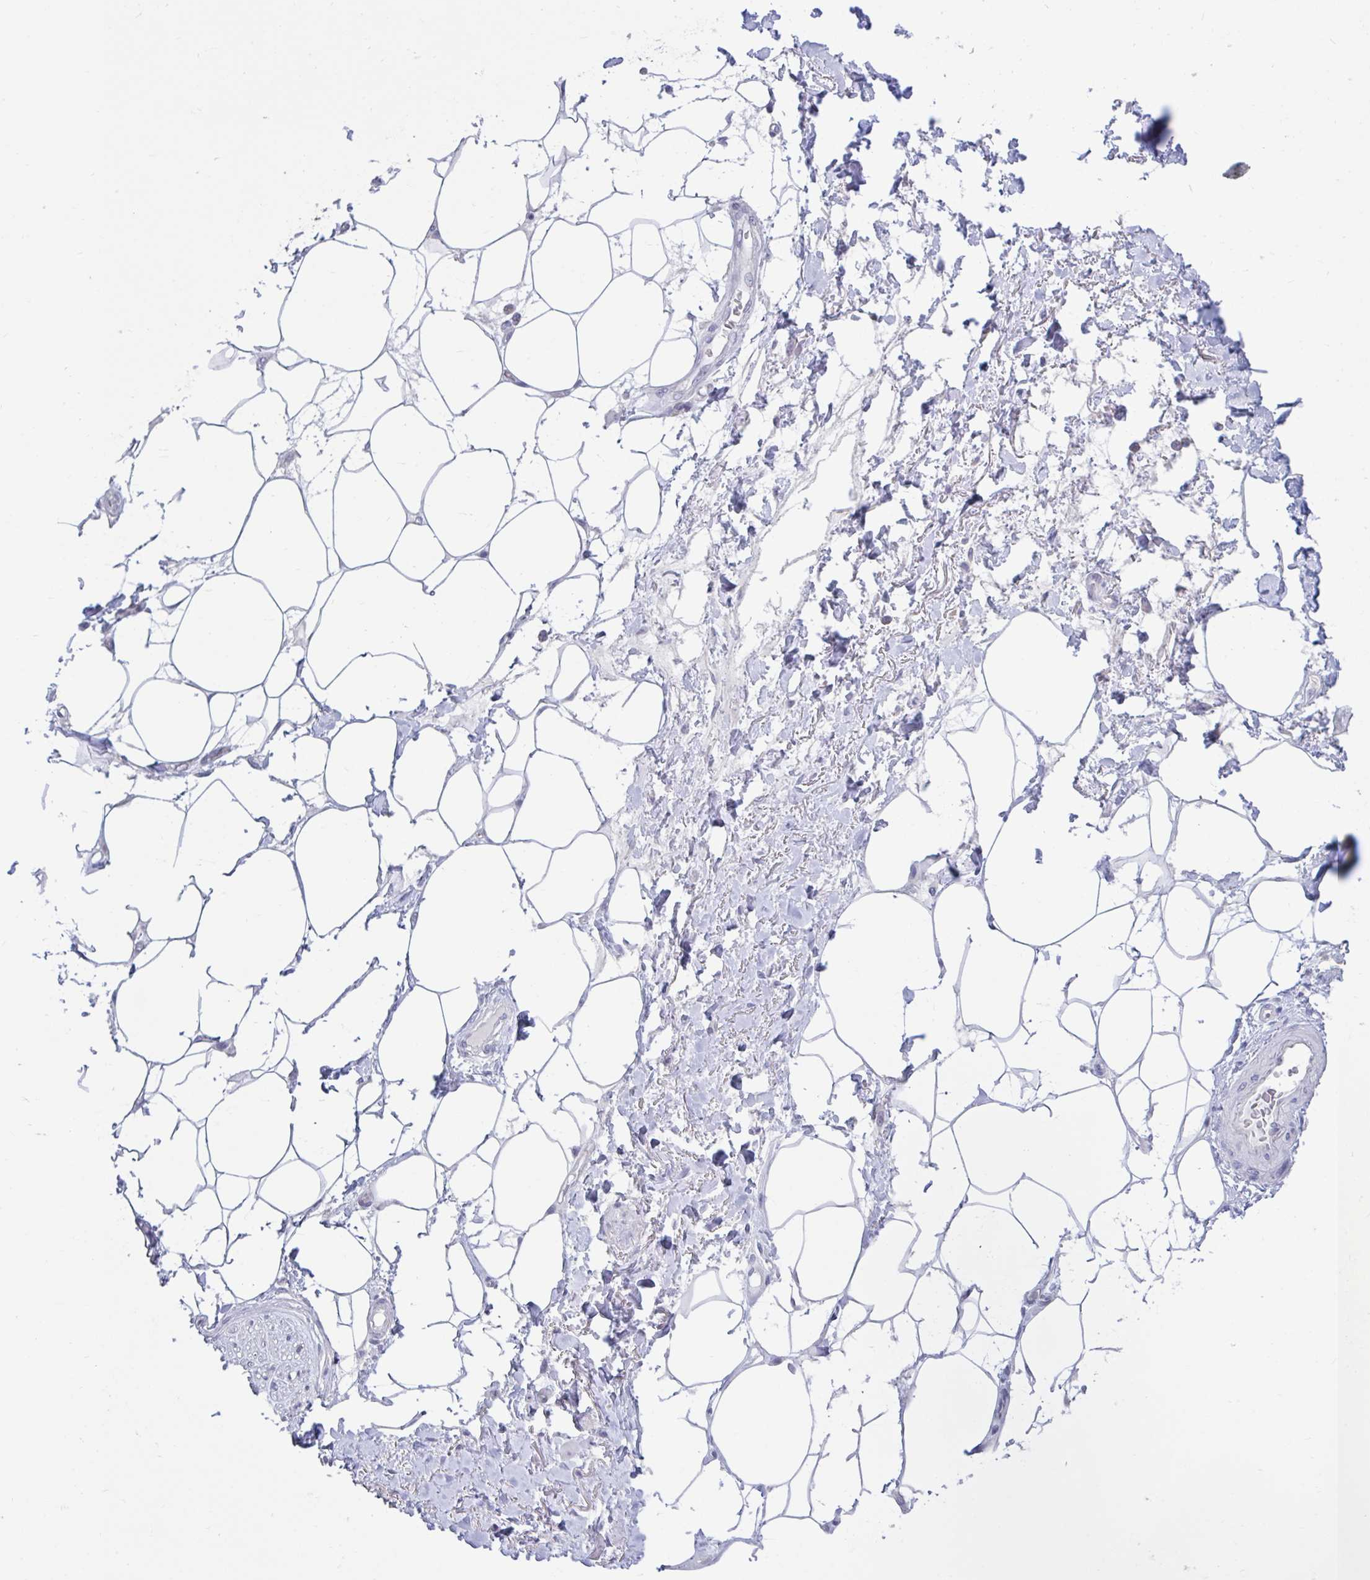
{"staining": {"intensity": "negative", "quantity": "none", "location": "none"}, "tissue": "adipose tissue", "cell_type": "Adipocytes", "image_type": "normal", "snomed": [{"axis": "morphology", "description": "Normal tissue, NOS"}, {"axis": "topography", "description": "Vagina"}, {"axis": "topography", "description": "Peripheral nerve tissue"}], "caption": "An IHC photomicrograph of unremarkable adipose tissue is shown. There is no staining in adipocytes of adipose tissue.", "gene": "ARPP19", "patient": {"sex": "female", "age": 71}}